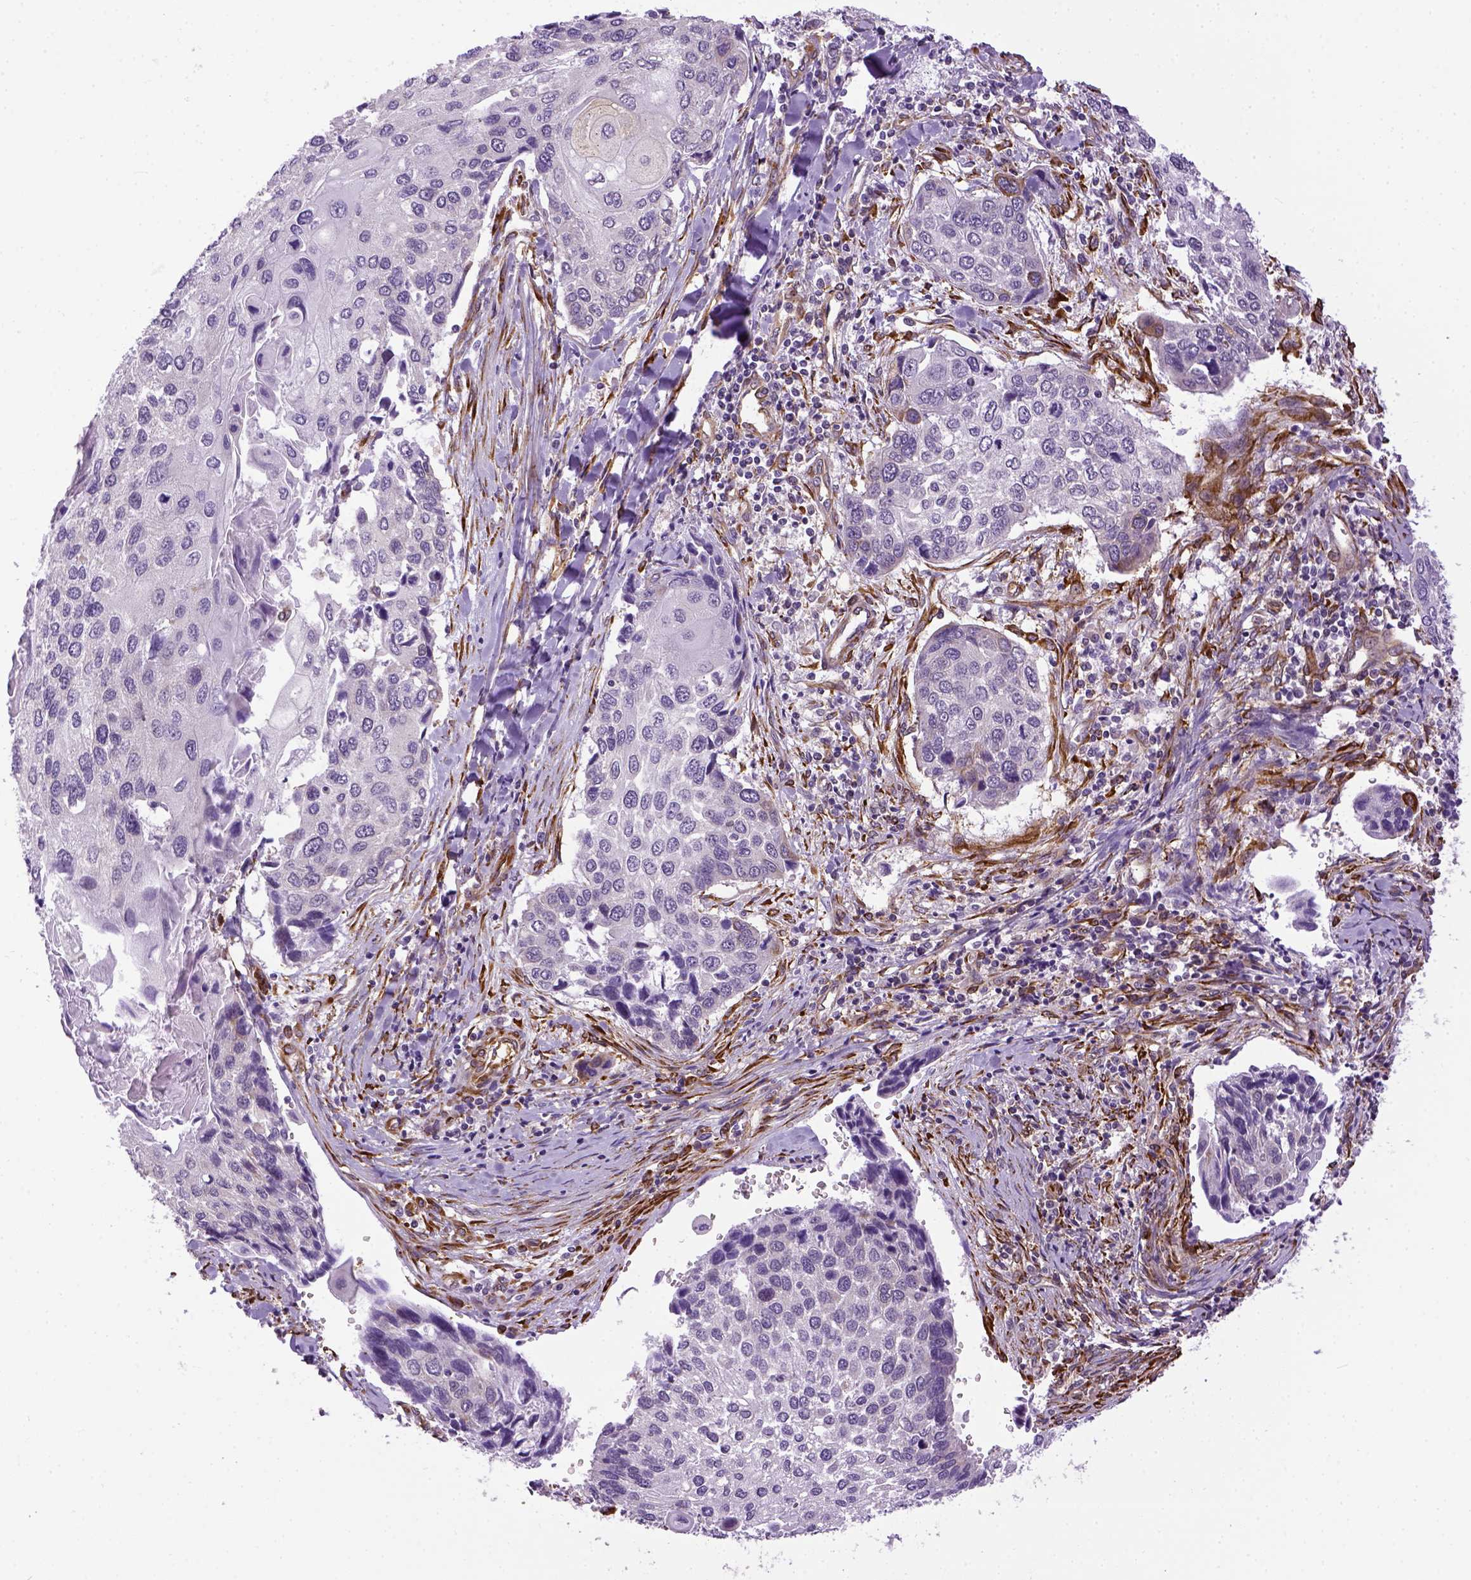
{"staining": {"intensity": "negative", "quantity": "none", "location": "none"}, "tissue": "lung cancer", "cell_type": "Tumor cells", "image_type": "cancer", "snomed": [{"axis": "morphology", "description": "Squamous cell carcinoma, NOS"}, {"axis": "morphology", "description": "Squamous cell carcinoma, metastatic, NOS"}, {"axis": "topography", "description": "Lung"}], "caption": "The photomicrograph exhibits no significant positivity in tumor cells of lung squamous cell carcinoma.", "gene": "KAZN", "patient": {"sex": "male", "age": 63}}